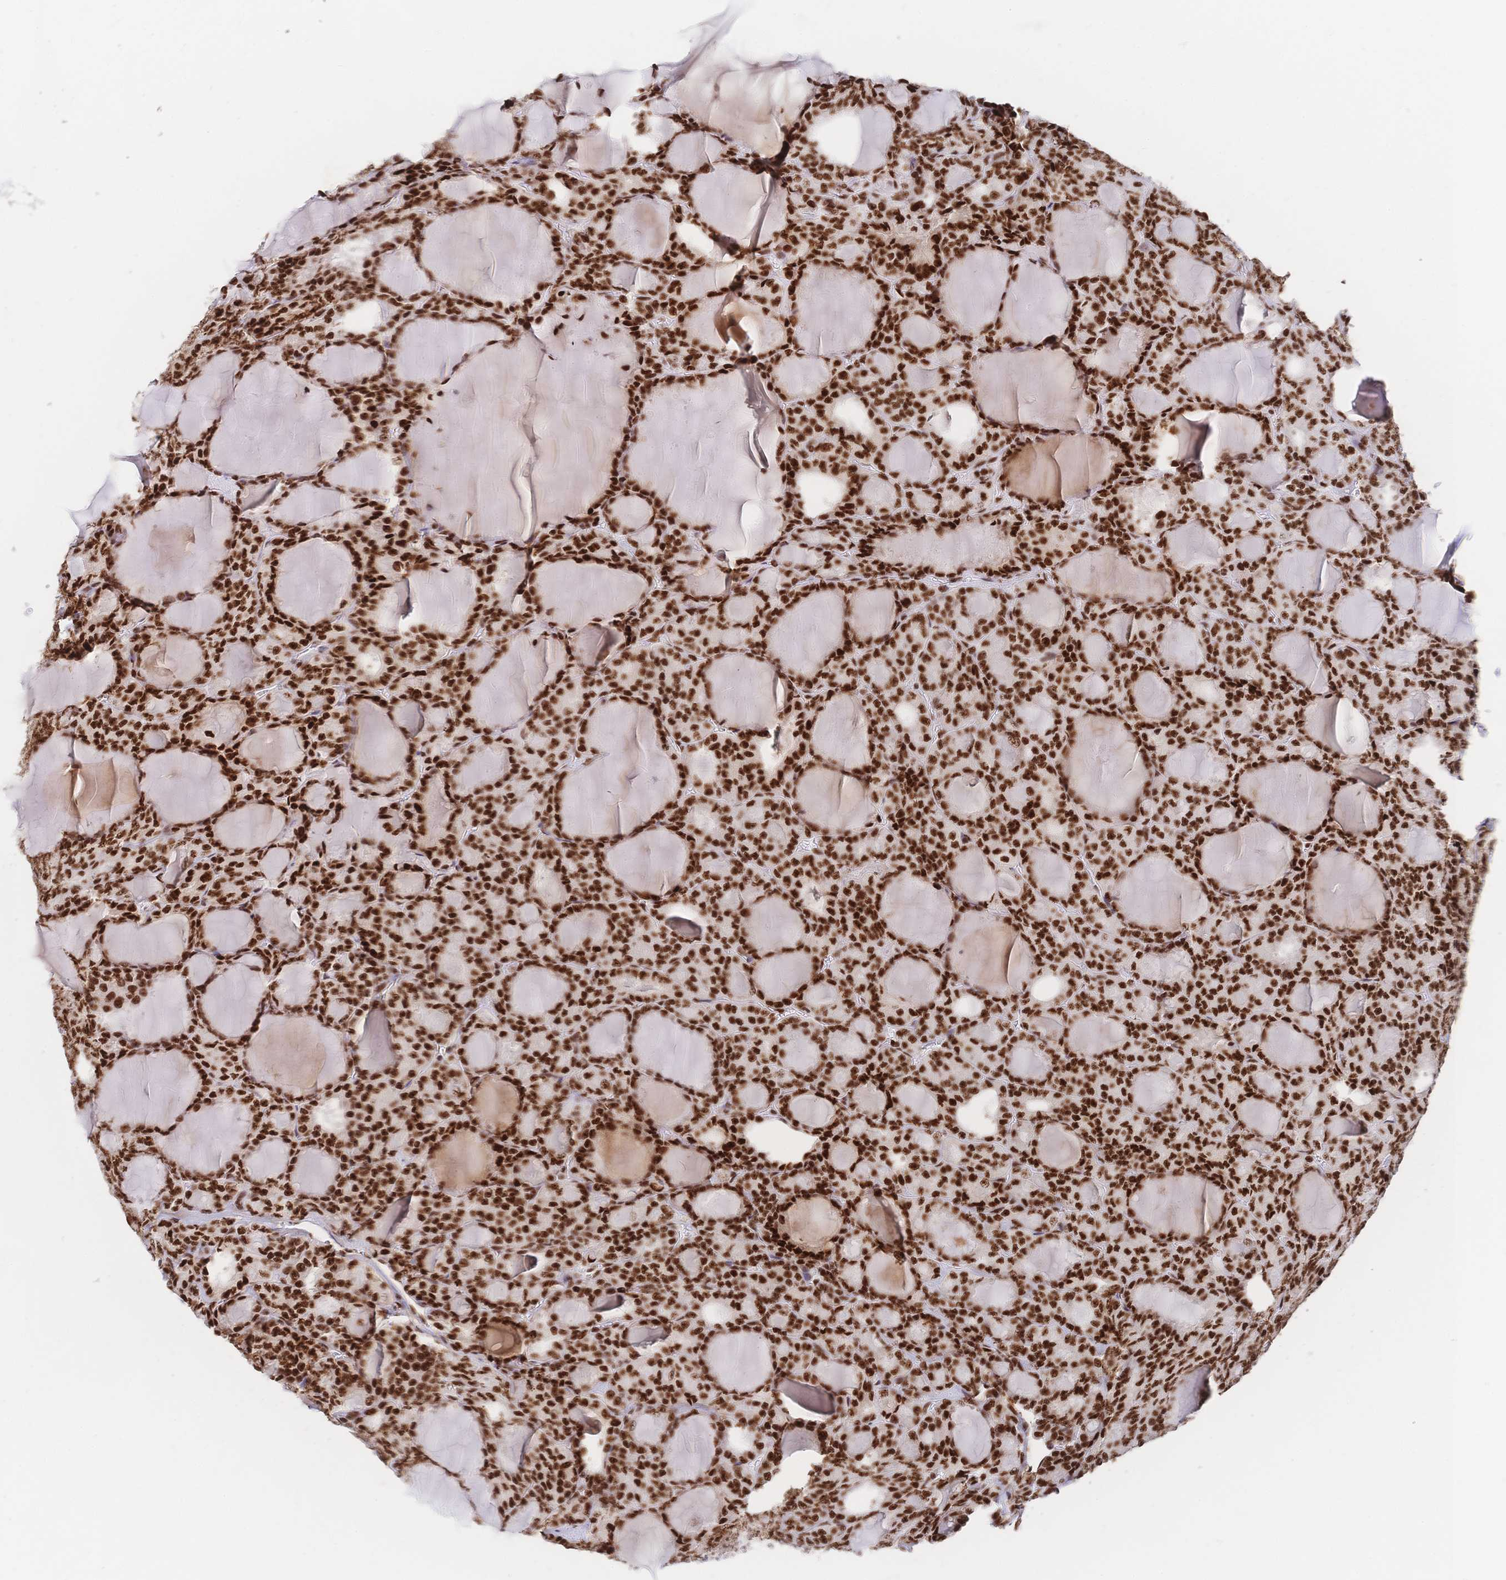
{"staining": {"intensity": "strong", "quantity": ">75%", "location": "nuclear"}, "tissue": "thyroid cancer", "cell_type": "Tumor cells", "image_type": "cancer", "snomed": [{"axis": "morphology", "description": "Follicular adenoma carcinoma, NOS"}, {"axis": "topography", "description": "Thyroid gland"}], "caption": "Tumor cells demonstrate high levels of strong nuclear positivity in approximately >75% of cells in thyroid cancer (follicular adenoma carcinoma).", "gene": "SRSF1", "patient": {"sex": "male", "age": 74}}